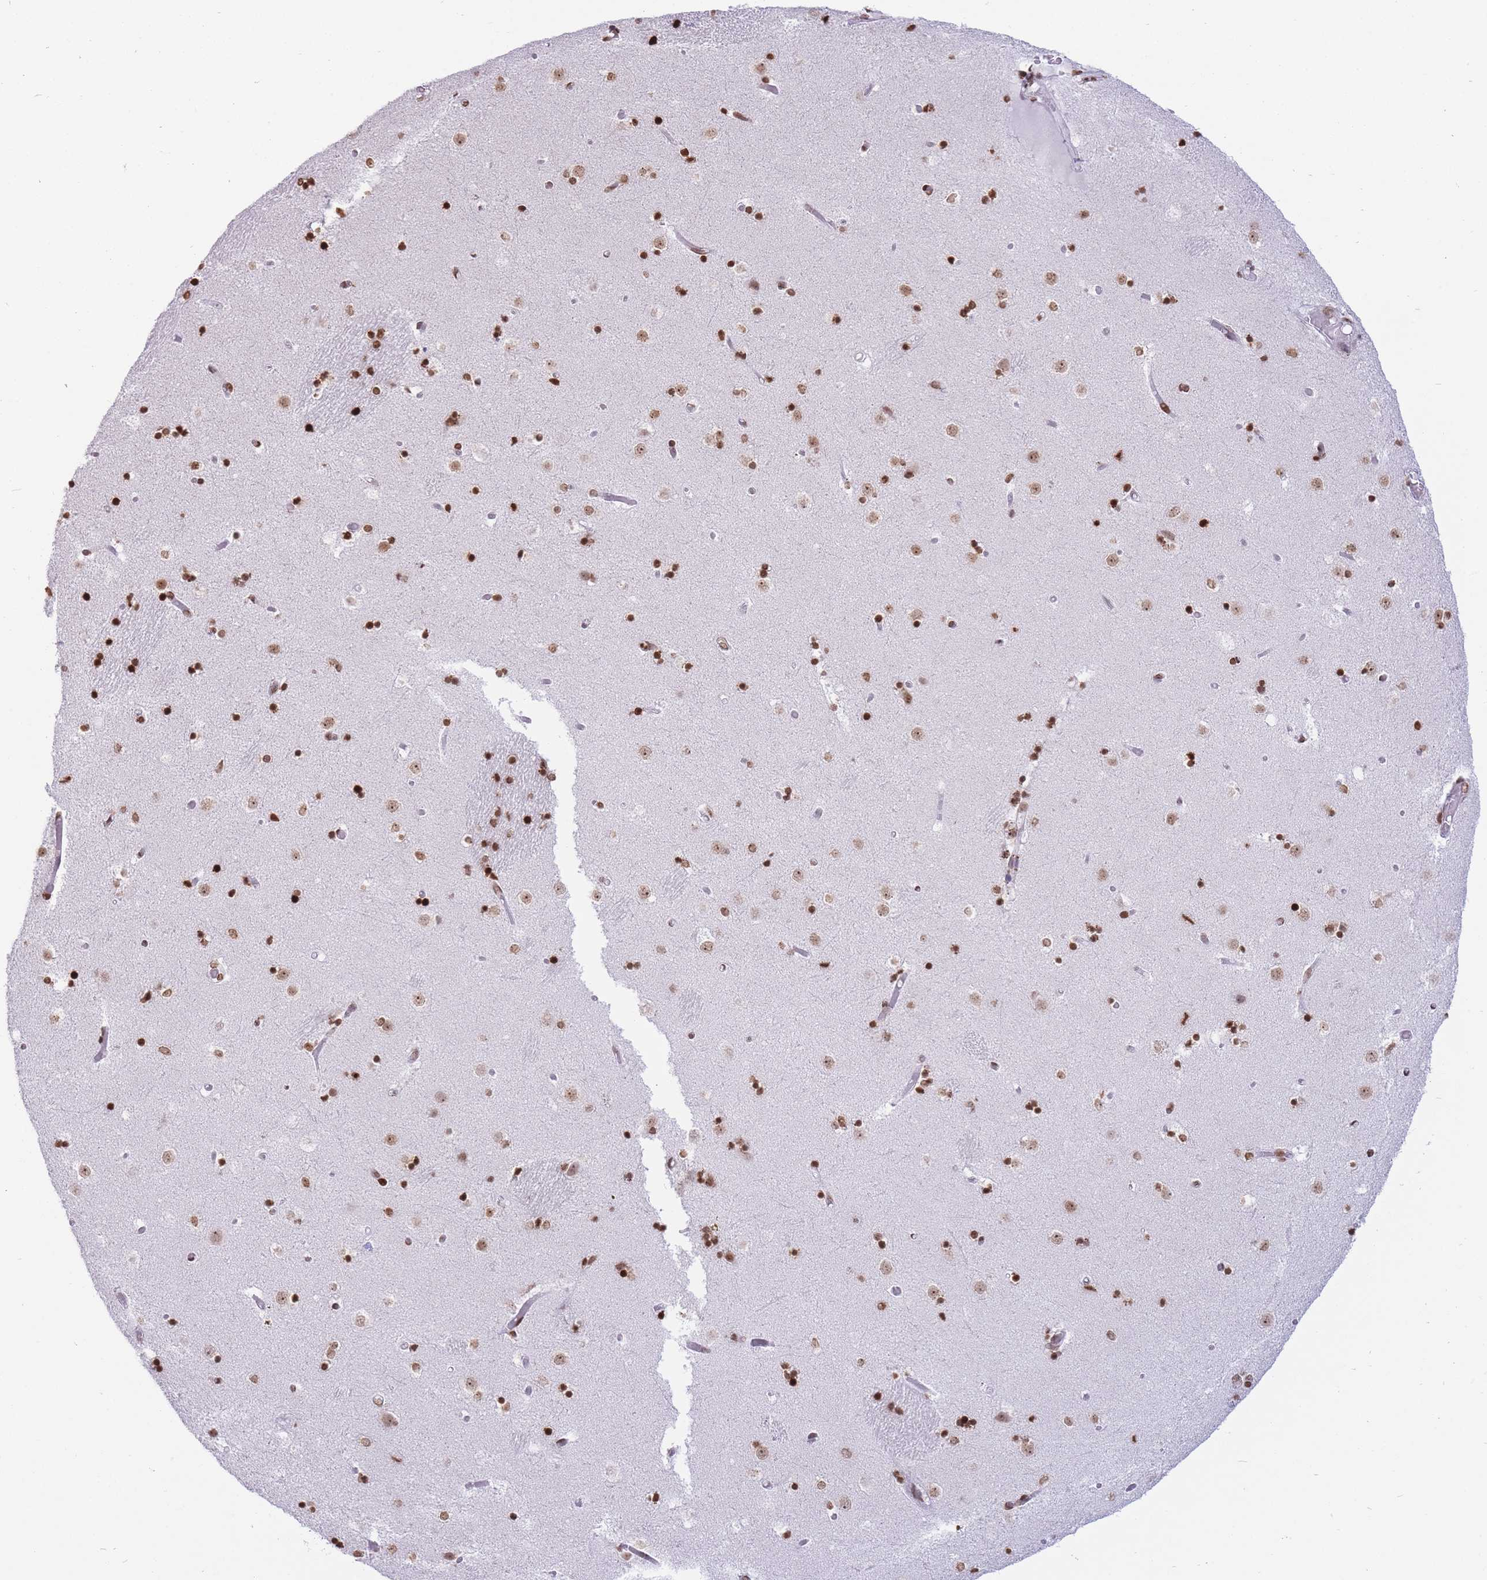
{"staining": {"intensity": "strong", "quantity": "<25%", "location": "nuclear"}, "tissue": "caudate", "cell_type": "Glial cells", "image_type": "normal", "snomed": [{"axis": "morphology", "description": "Normal tissue, NOS"}, {"axis": "topography", "description": "Lateral ventricle wall"}], "caption": "Caudate stained with IHC exhibits strong nuclear expression in about <25% of glial cells.", "gene": "SHISAL1", "patient": {"sex": "female", "age": 52}}